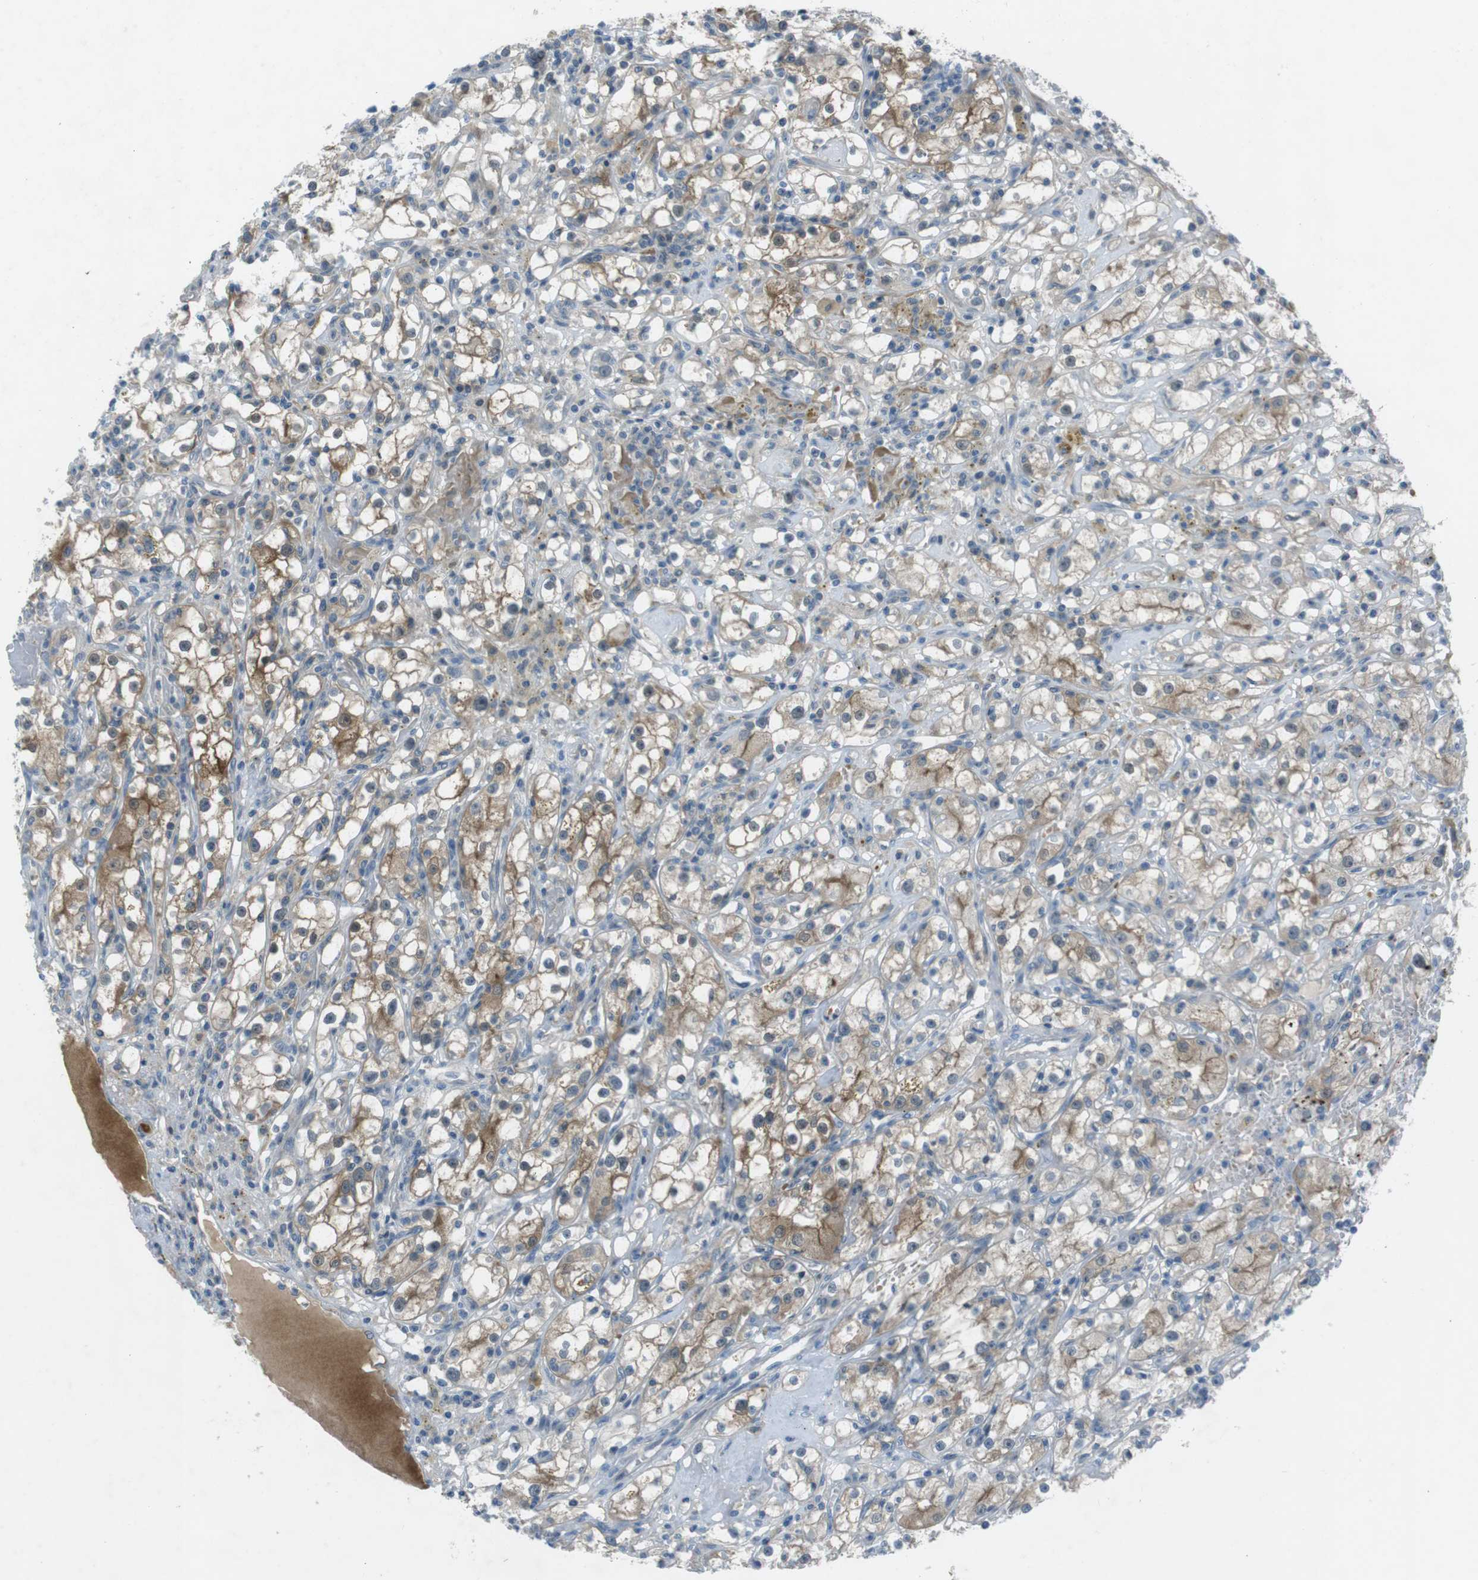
{"staining": {"intensity": "moderate", "quantity": ">75%", "location": "cytoplasmic/membranous"}, "tissue": "renal cancer", "cell_type": "Tumor cells", "image_type": "cancer", "snomed": [{"axis": "morphology", "description": "Adenocarcinoma, NOS"}, {"axis": "topography", "description": "Kidney"}], "caption": "Brown immunohistochemical staining in adenocarcinoma (renal) demonstrates moderate cytoplasmic/membranous staining in about >75% of tumor cells.", "gene": "ZDHHC20", "patient": {"sex": "male", "age": 56}}